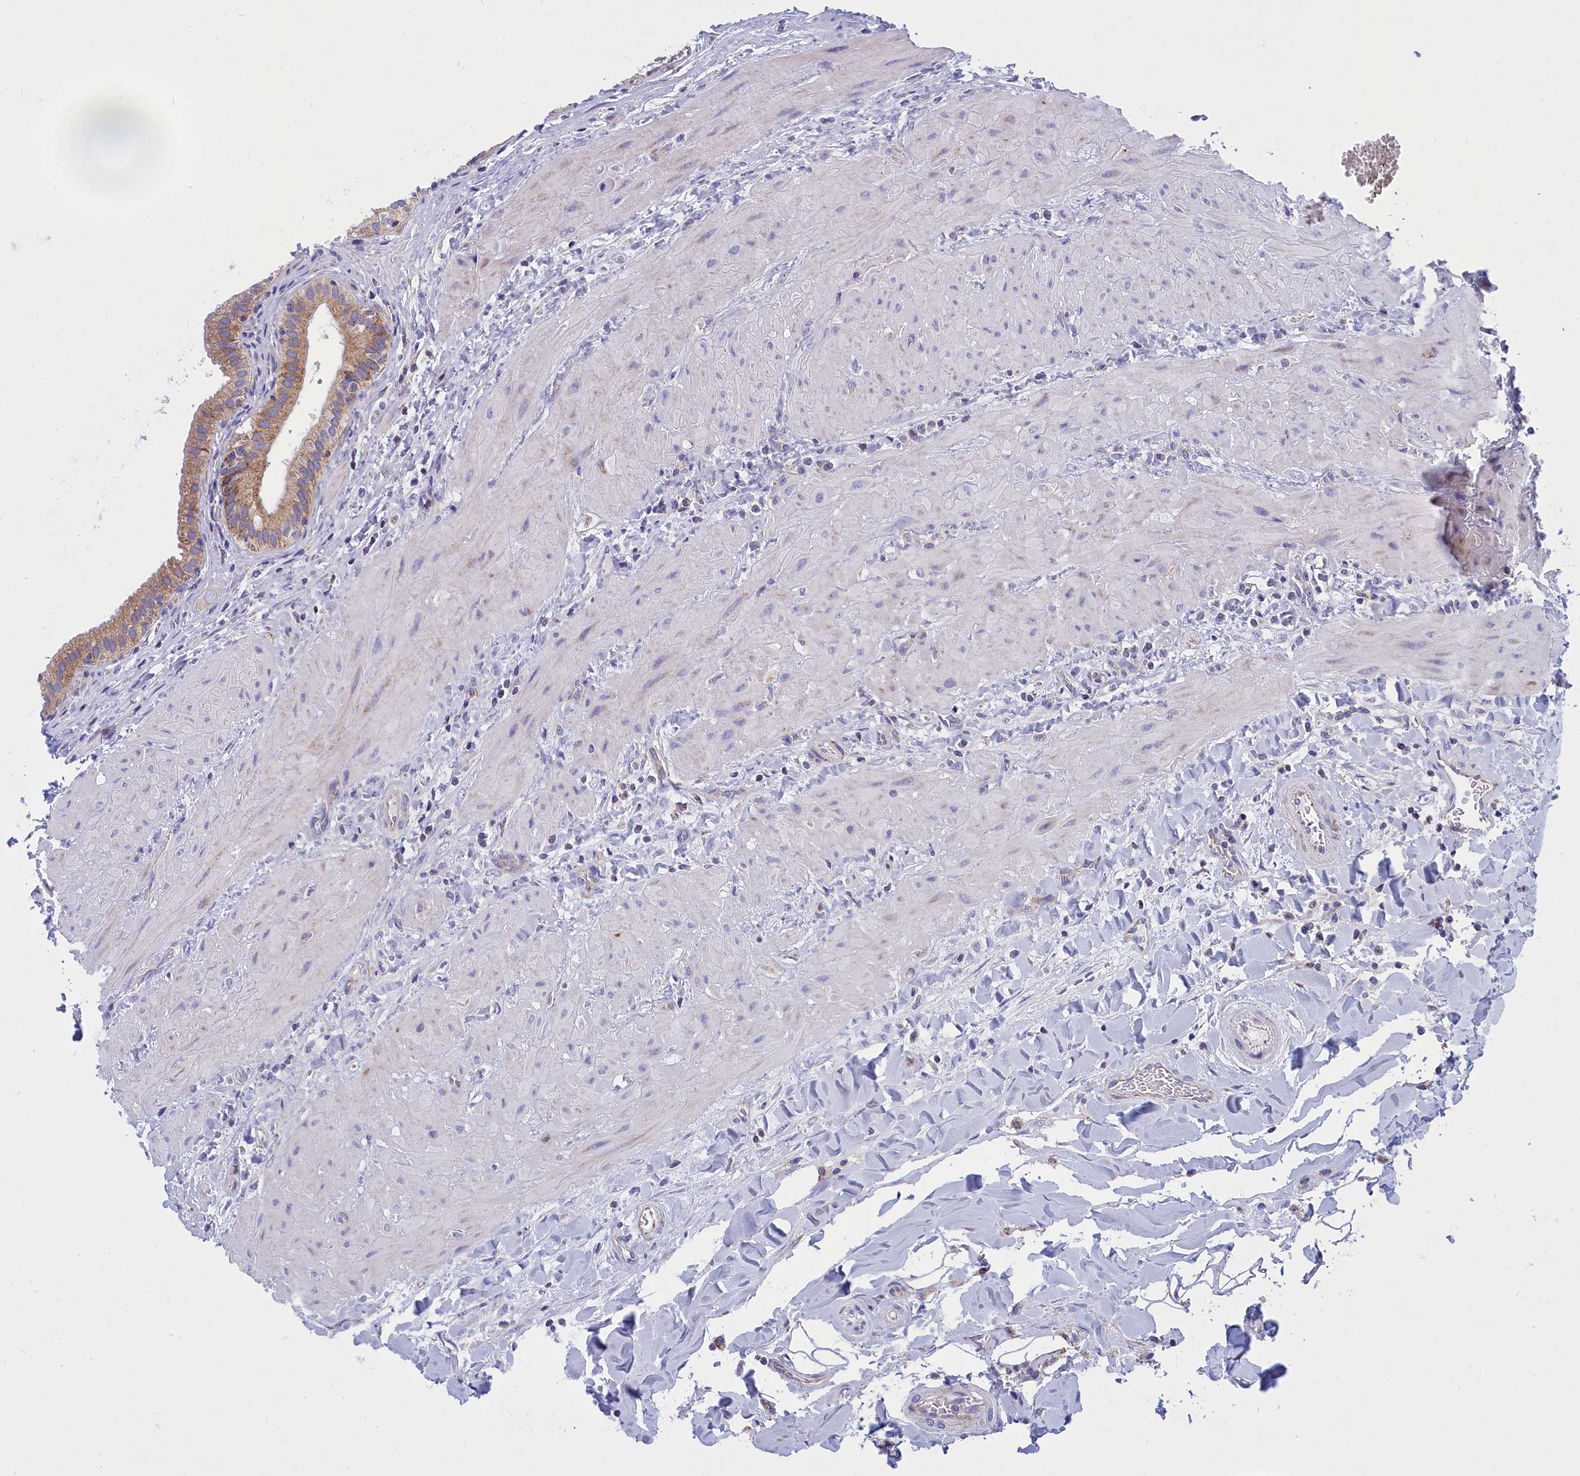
{"staining": {"intensity": "moderate", "quantity": ">75%", "location": "cytoplasmic/membranous"}, "tissue": "gallbladder", "cell_type": "Glandular cells", "image_type": "normal", "snomed": [{"axis": "morphology", "description": "Normal tissue, NOS"}, {"axis": "topography", "description": "Gallbladder"}], "caption": "This histopathology image shows immunohistochemistry staining of normal human gallbladder, with medium moderate cytoplasmic/membranous expression in about >75% of glandular cells.", "gene": "CCRL2", "patient": {"sex": "male", "age": 24}}